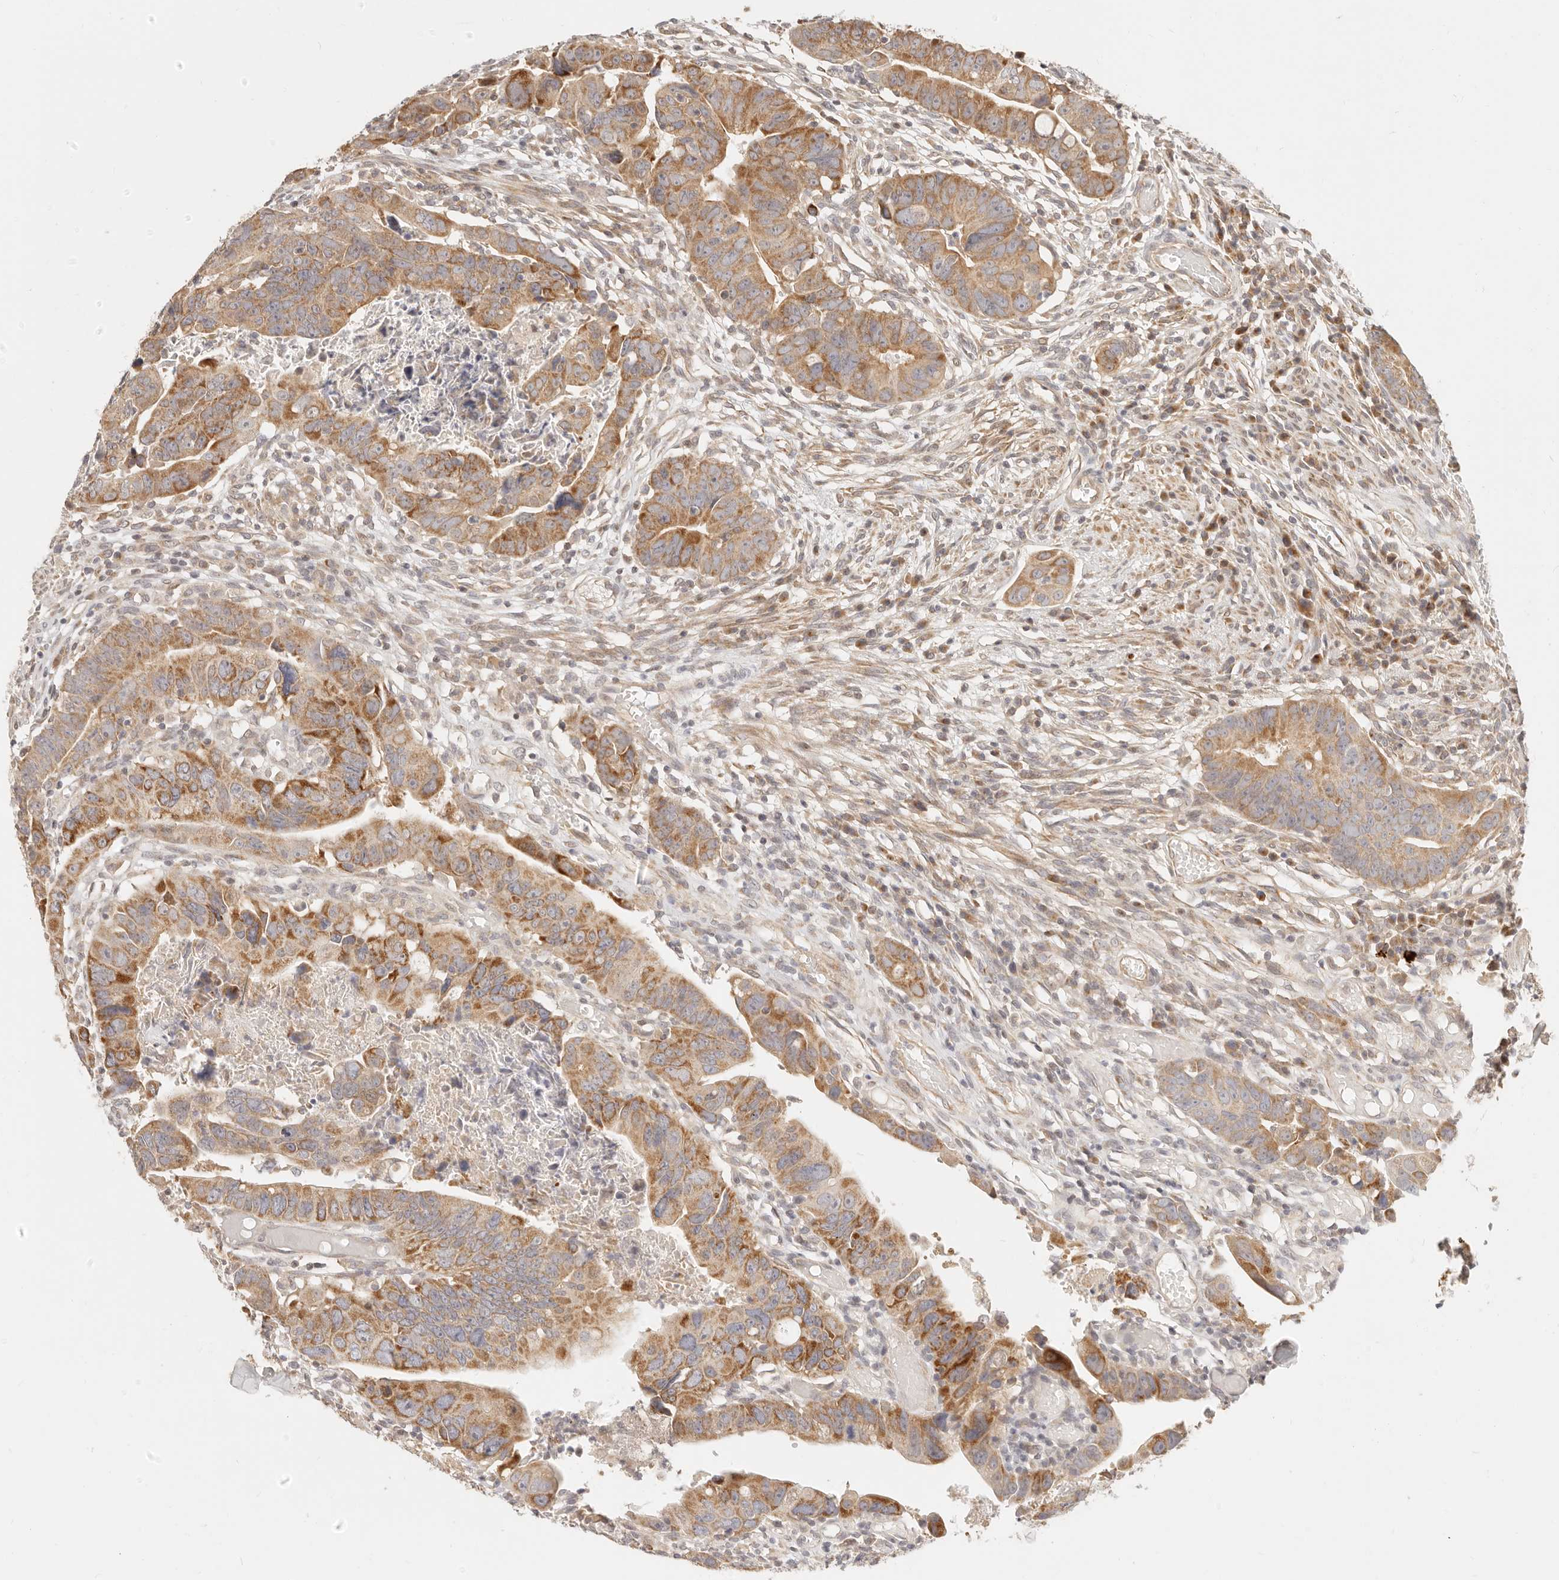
{"staining": {"intensity": "moderate", "quantity": ">75%", "location": "cytoplasmic/membranous"}, "tissue": "colorectal cancer", "cell_type": "Tumor cells", "image_type": "cancer", "snomed": [{"axis": "morphology", "description": "Adenocarcinoma, NOS"}, {"axis": "topography", "description": "Rectum"}], "caption": "DAB immunohistochemical staining of human colorectal cancer (adenocarcinoma) demonstrates moderate cytoplasmic/membranous protein positivity in about >75% of tumor cells.", "gene": "TIMM17A", "patient": {"sex": "female", "age": 65}}